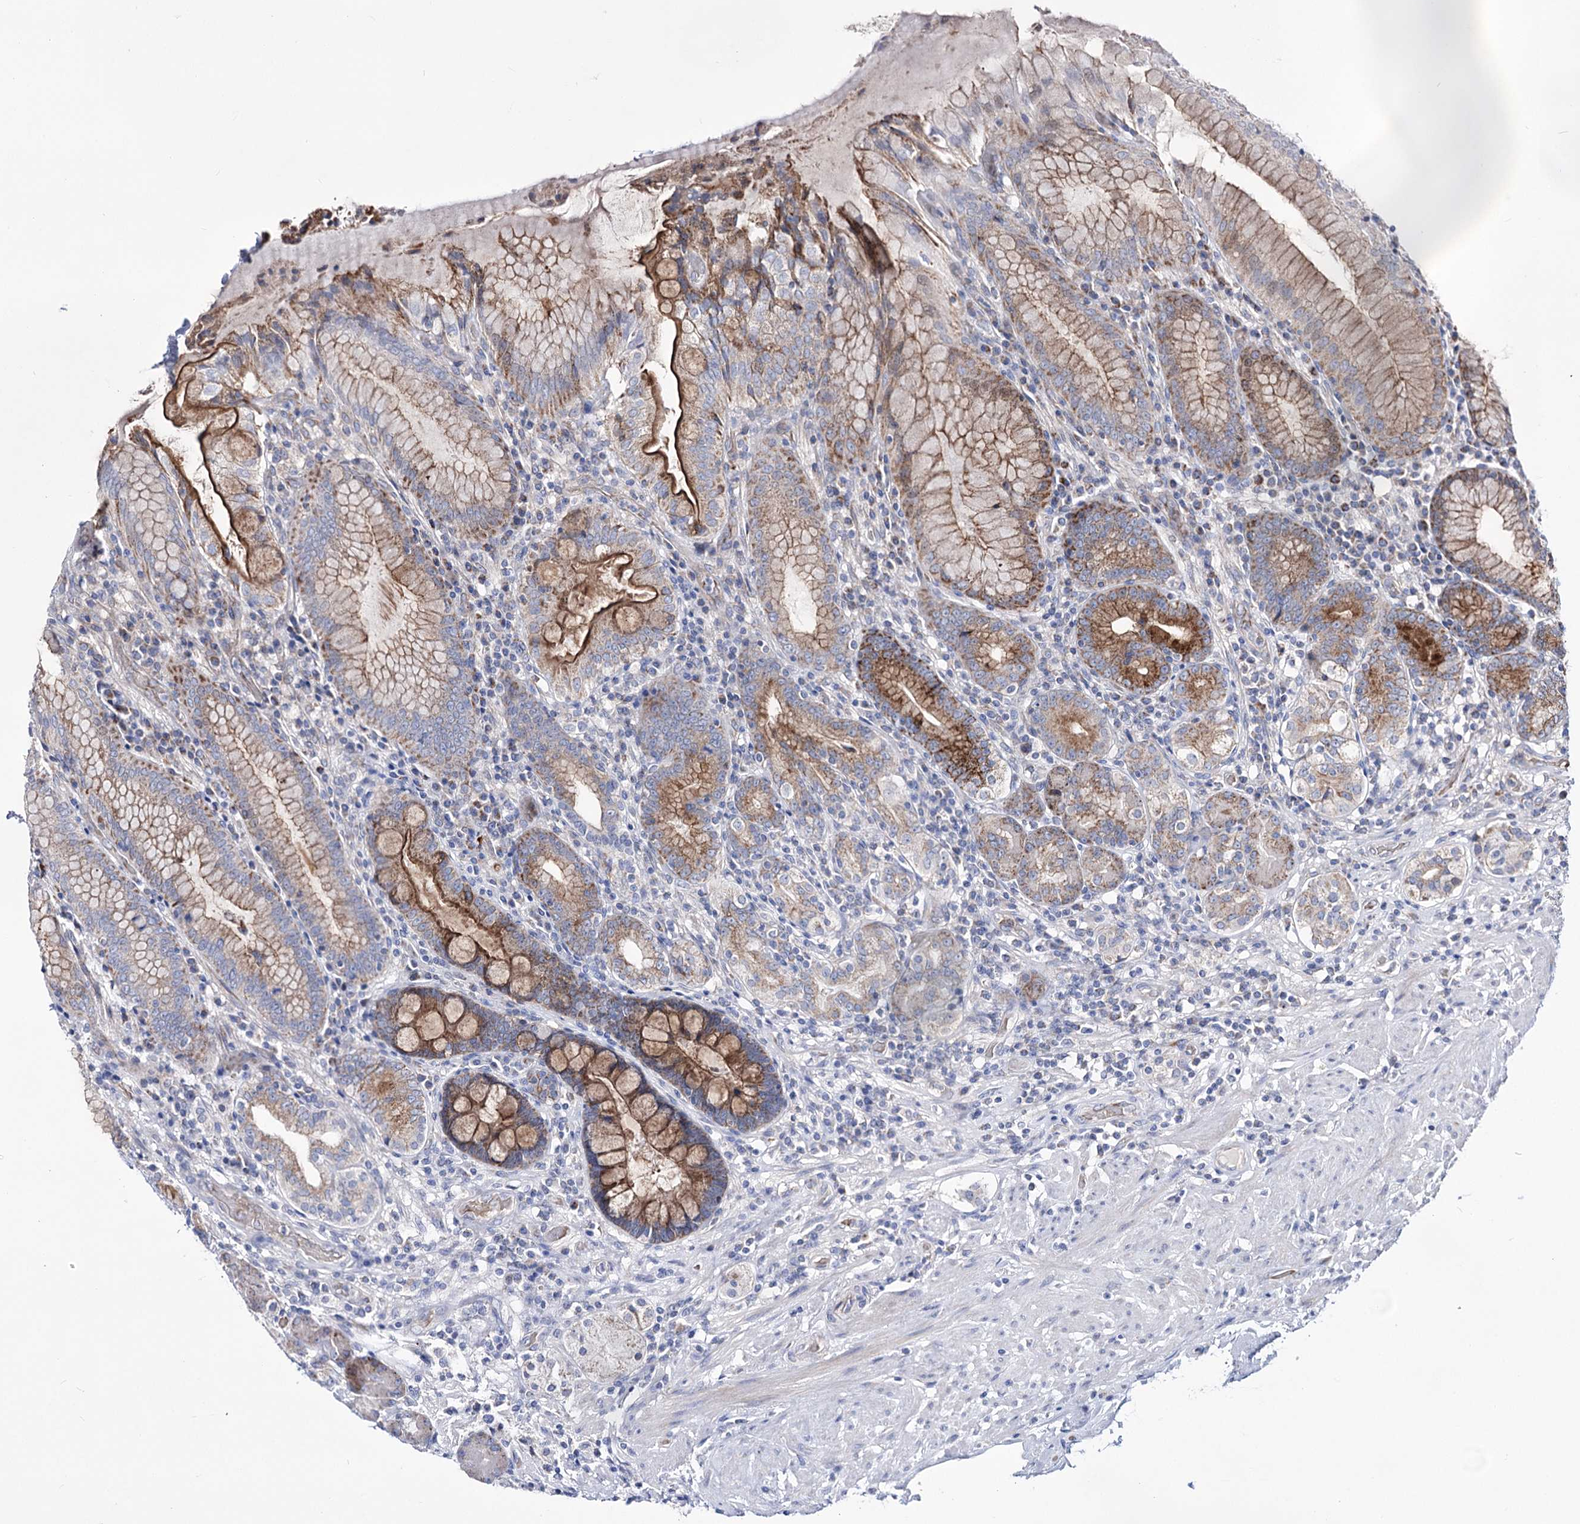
{"staining": {"intensity": "strong", "quantity": "<25%", "location": "cytoplasmic/membranous"}, "tissue": "stomach", "cell_type": "Glandular cells", "image_type": "normal", "snomed": [{"axis": "morphology", "description": "Normal tissue, NOS"}, {"axis": "topography", "description": "Stomach, upper"}, {"axis": "topography", "description": "Stomach, lower"}], "caption": "Immunohistochemistry (IHC) of benign human stomach displays medium levels of strong cytoplasmic/membranous positivity in about <25% of glandular cells.", "gene": "OSBPL5", "patient": {"sex": "female", "age": 76}}